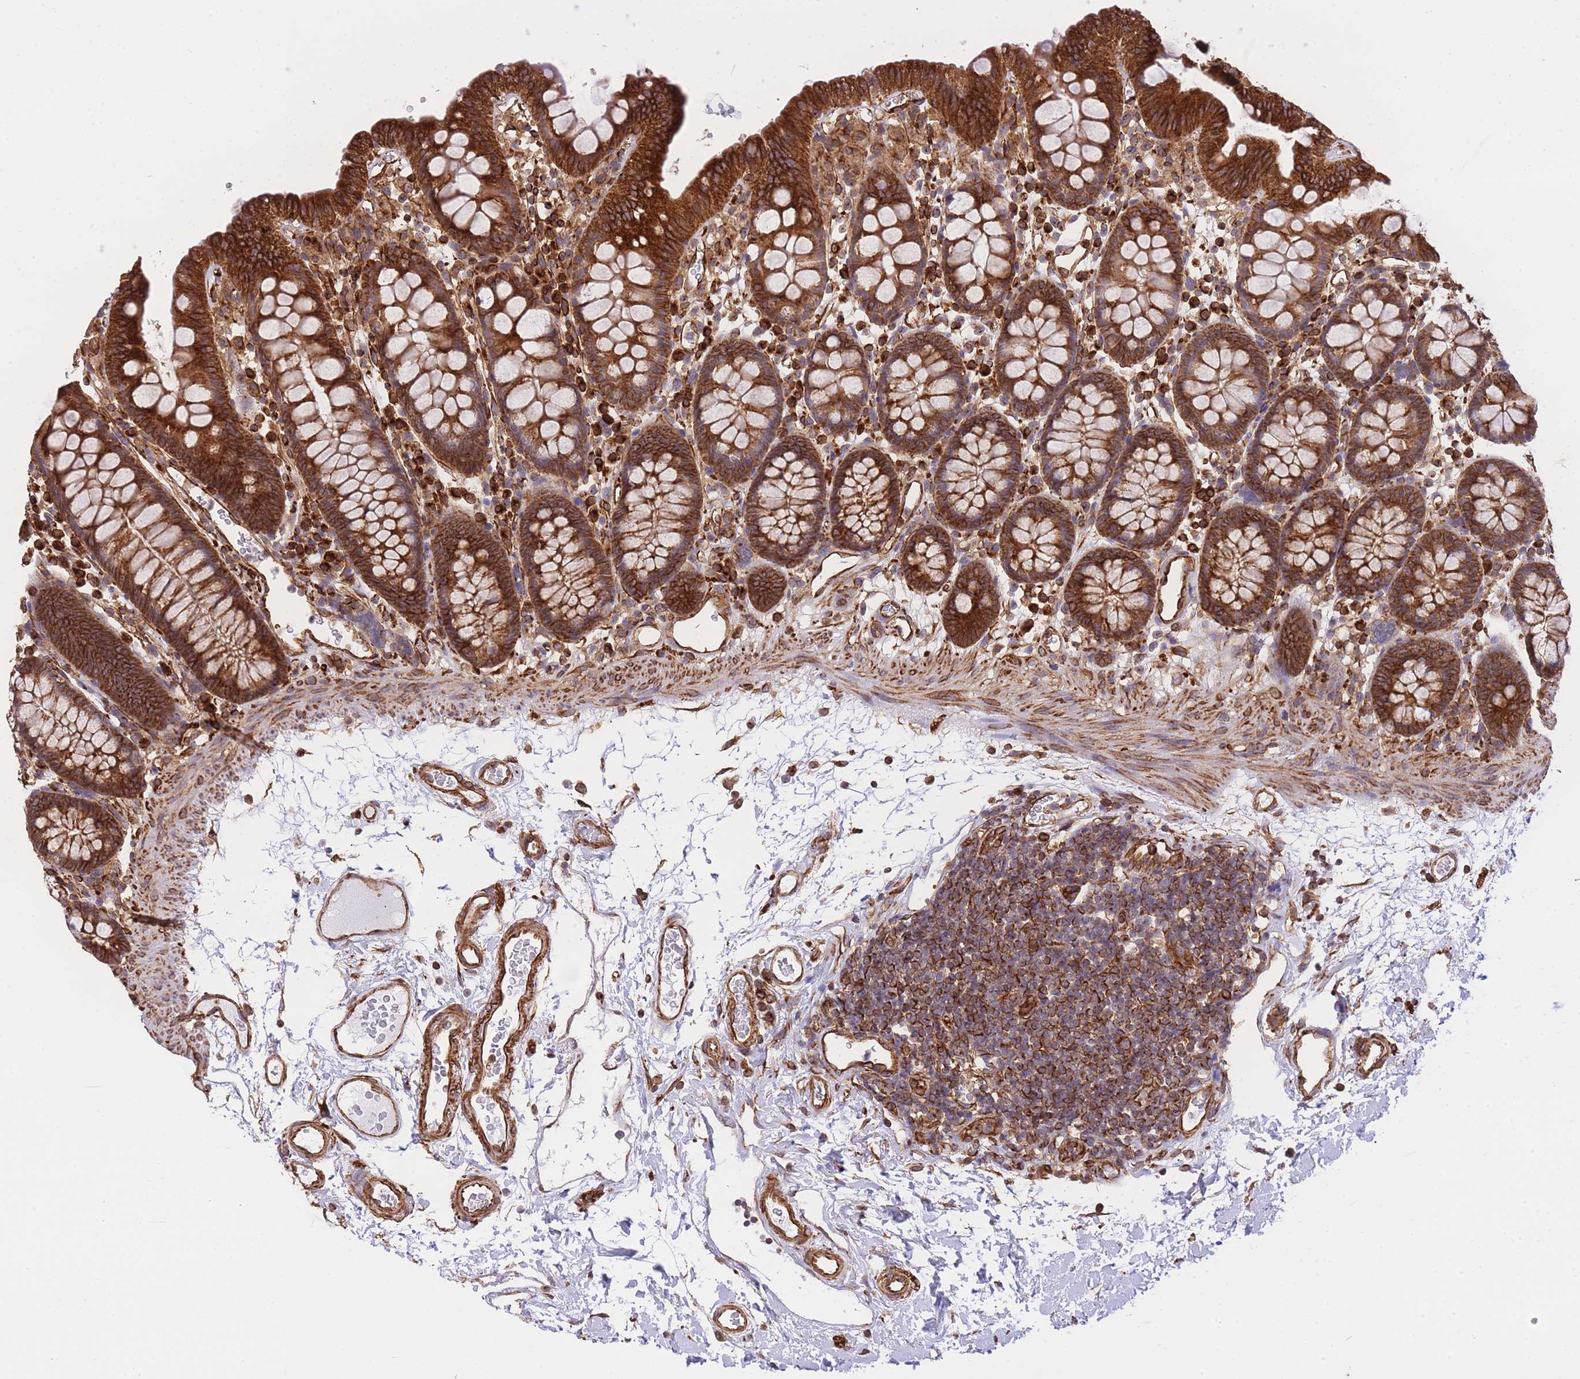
{"staining": {"intensity": "strong", "quantity": ">75%", "location": "cytoplasmic/membranous"}, "tissue": "colon", "cell_type": "Endothelial cells", "image_type": "normal", "snomed": [{"axis": "morphology", "description": "Normal tissue, NOS"}, {"axis": "topography", "description": "Colon"}], "caption": "Colon stained with DAB immunohistochemistry (IHC) demonstrates high levels of strong cytoplasmic/membranous expression in about >75% of endothelial cells.", "gene": "EXOSC8", "patient": {"sex": "male", "age": 75}}